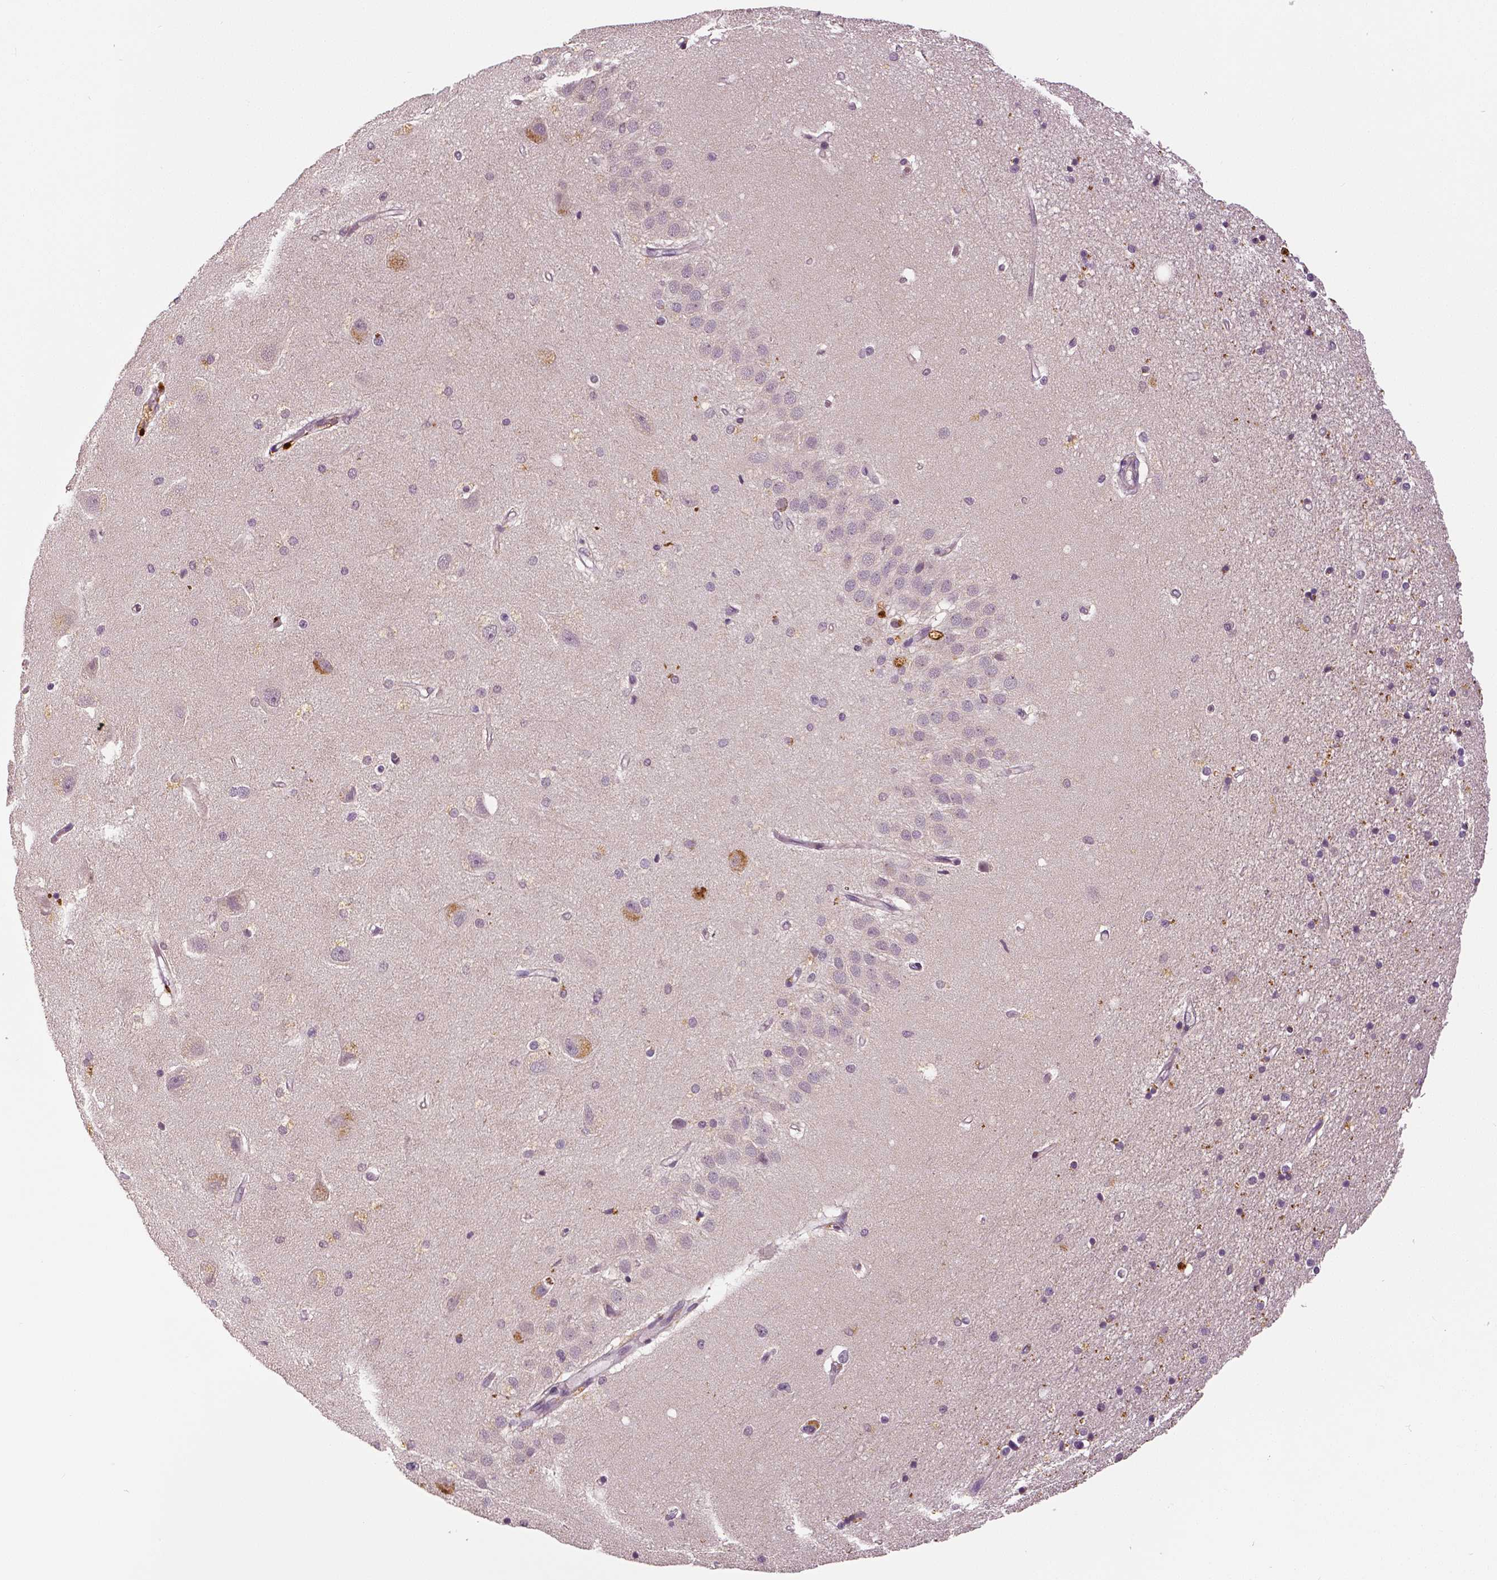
{"staining": {"intensity": "negative", "quantity": "none", "location": "none"}, "tissue": "hippocampus", "cell_type": "Glial cells", "image_type": "normal", "snomed": [{"axis": "morphology", "description": "Normal tissue, NOS"}, {"axis": "topography", "description": "Hippocampus"}], "caption": "Image shows no protein staining in glial cells of normal hippocampus. Nuclei are stained in blue.", "gene": "MKI67", "patient": {"sex": "male", "age": 63}}